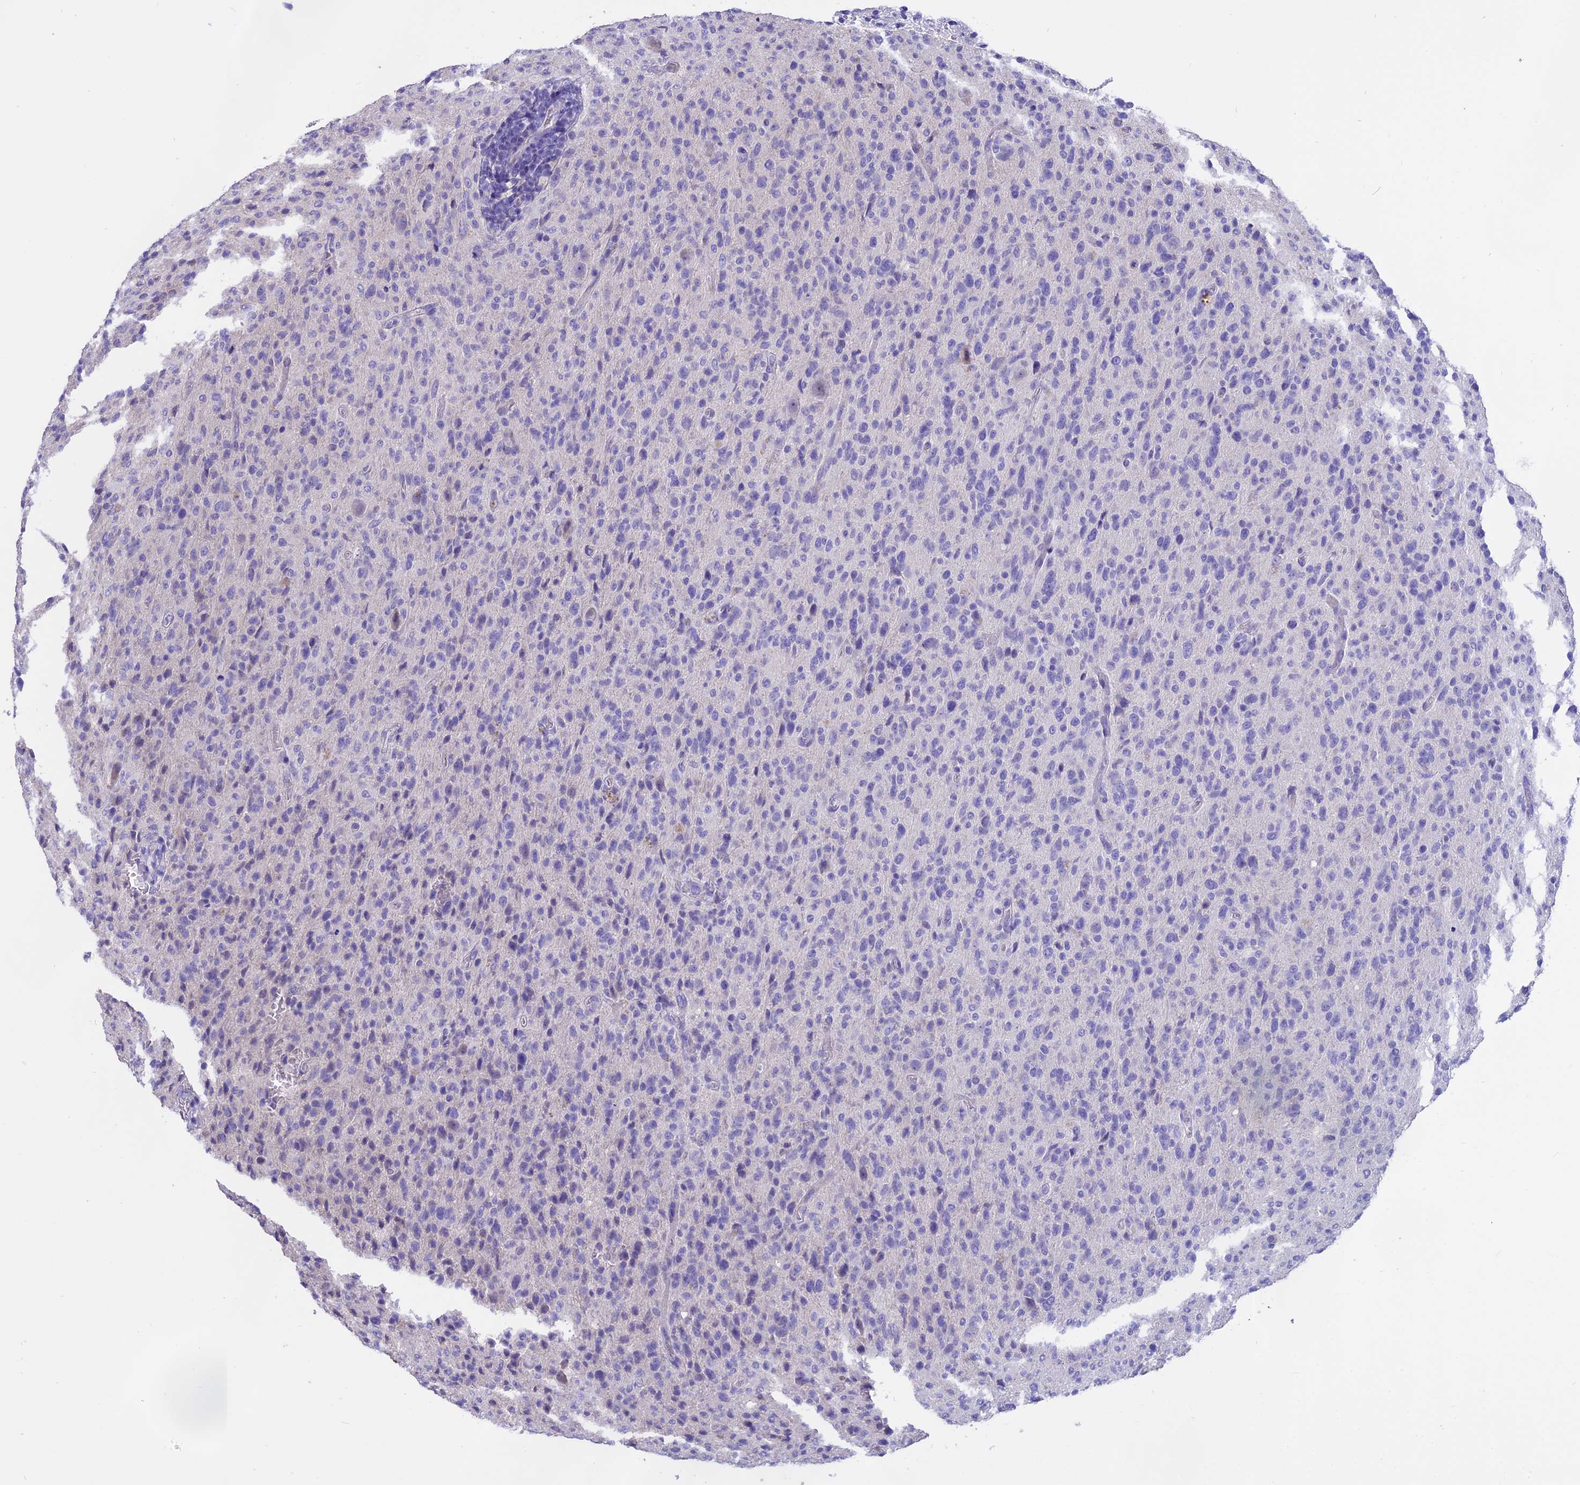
{"staining": {"intensity": "negative", "quantity": "none", "location": "none"}, "tissue": "glioma", "cell_type": "Tumor cells", "image_type": "cancer", "snomed": [{"axis": "morphology", "description": "Glioma, malignant, High grade"}, {"axis": "topography", "description": "Brain"}], "caption": "Immunohistochemical staining of human malignant high-grade glioma shows no significant positivity in tumor cells.", "gene": "WFDC2", "patient": {"sex": "female", "age": 57}}